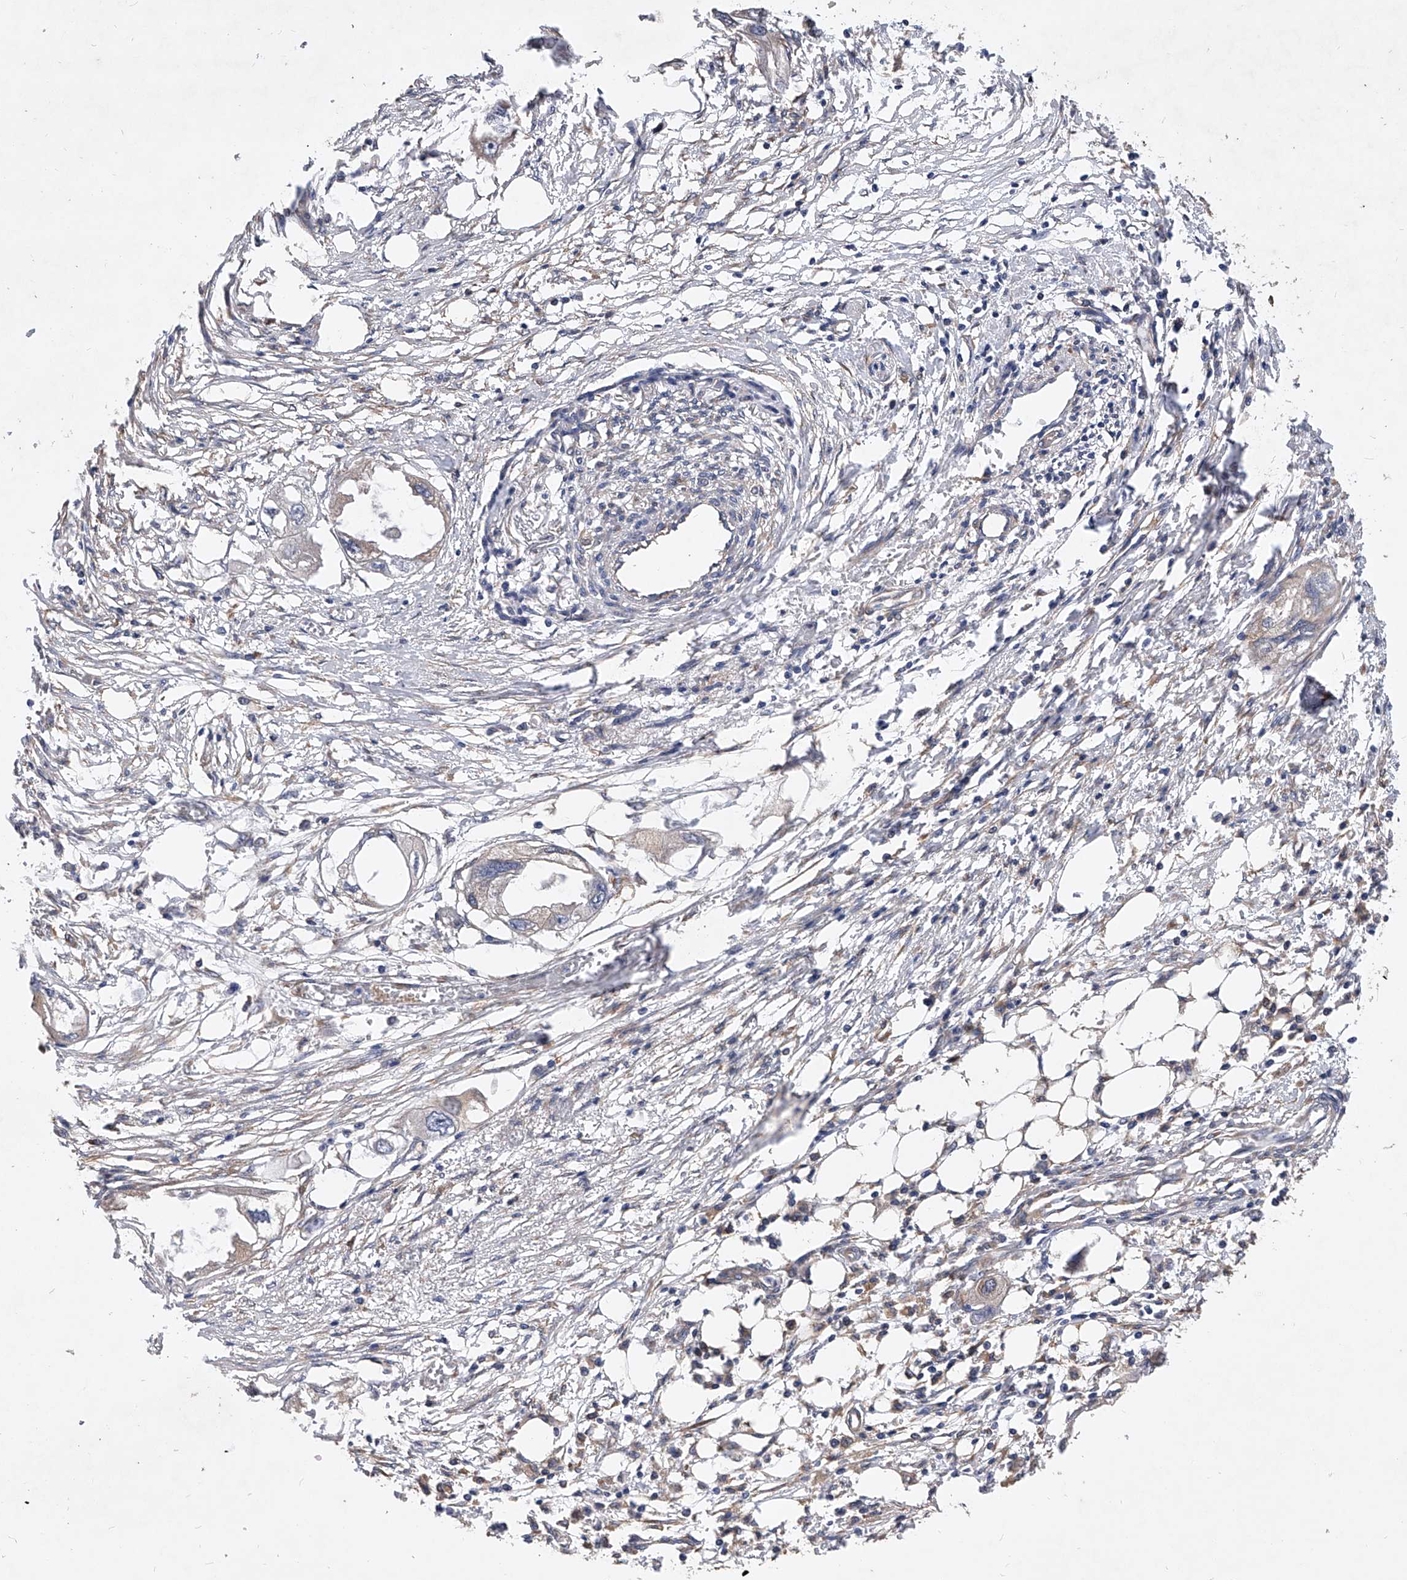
{"staining": {"intensity": "weak", "quantity": "<25%", "location": "cytoplasmic/membranous"}, "tissue": "endometrial cancer", "cell_type": "Tumor cells", "image_type": "cancer", "snomed": [{"axis": "morphology", "description": "Adenocarcinoma, NOS"}, {"axis": "morphology", "description": "Adenocarcinoma, metastatic, NOS"}, {"axis": "topography", "description": "Adipose tissue"}, {"axis": "topography", "description": "Endometrium"}], "caption": "This is an immunohistochemistry micrograph of human endometrial cancer (adenocarcinoma). There is no staining in tumor cells.", "gene": "CFAP410", "patient": {"sex": "female", "age": 67}}